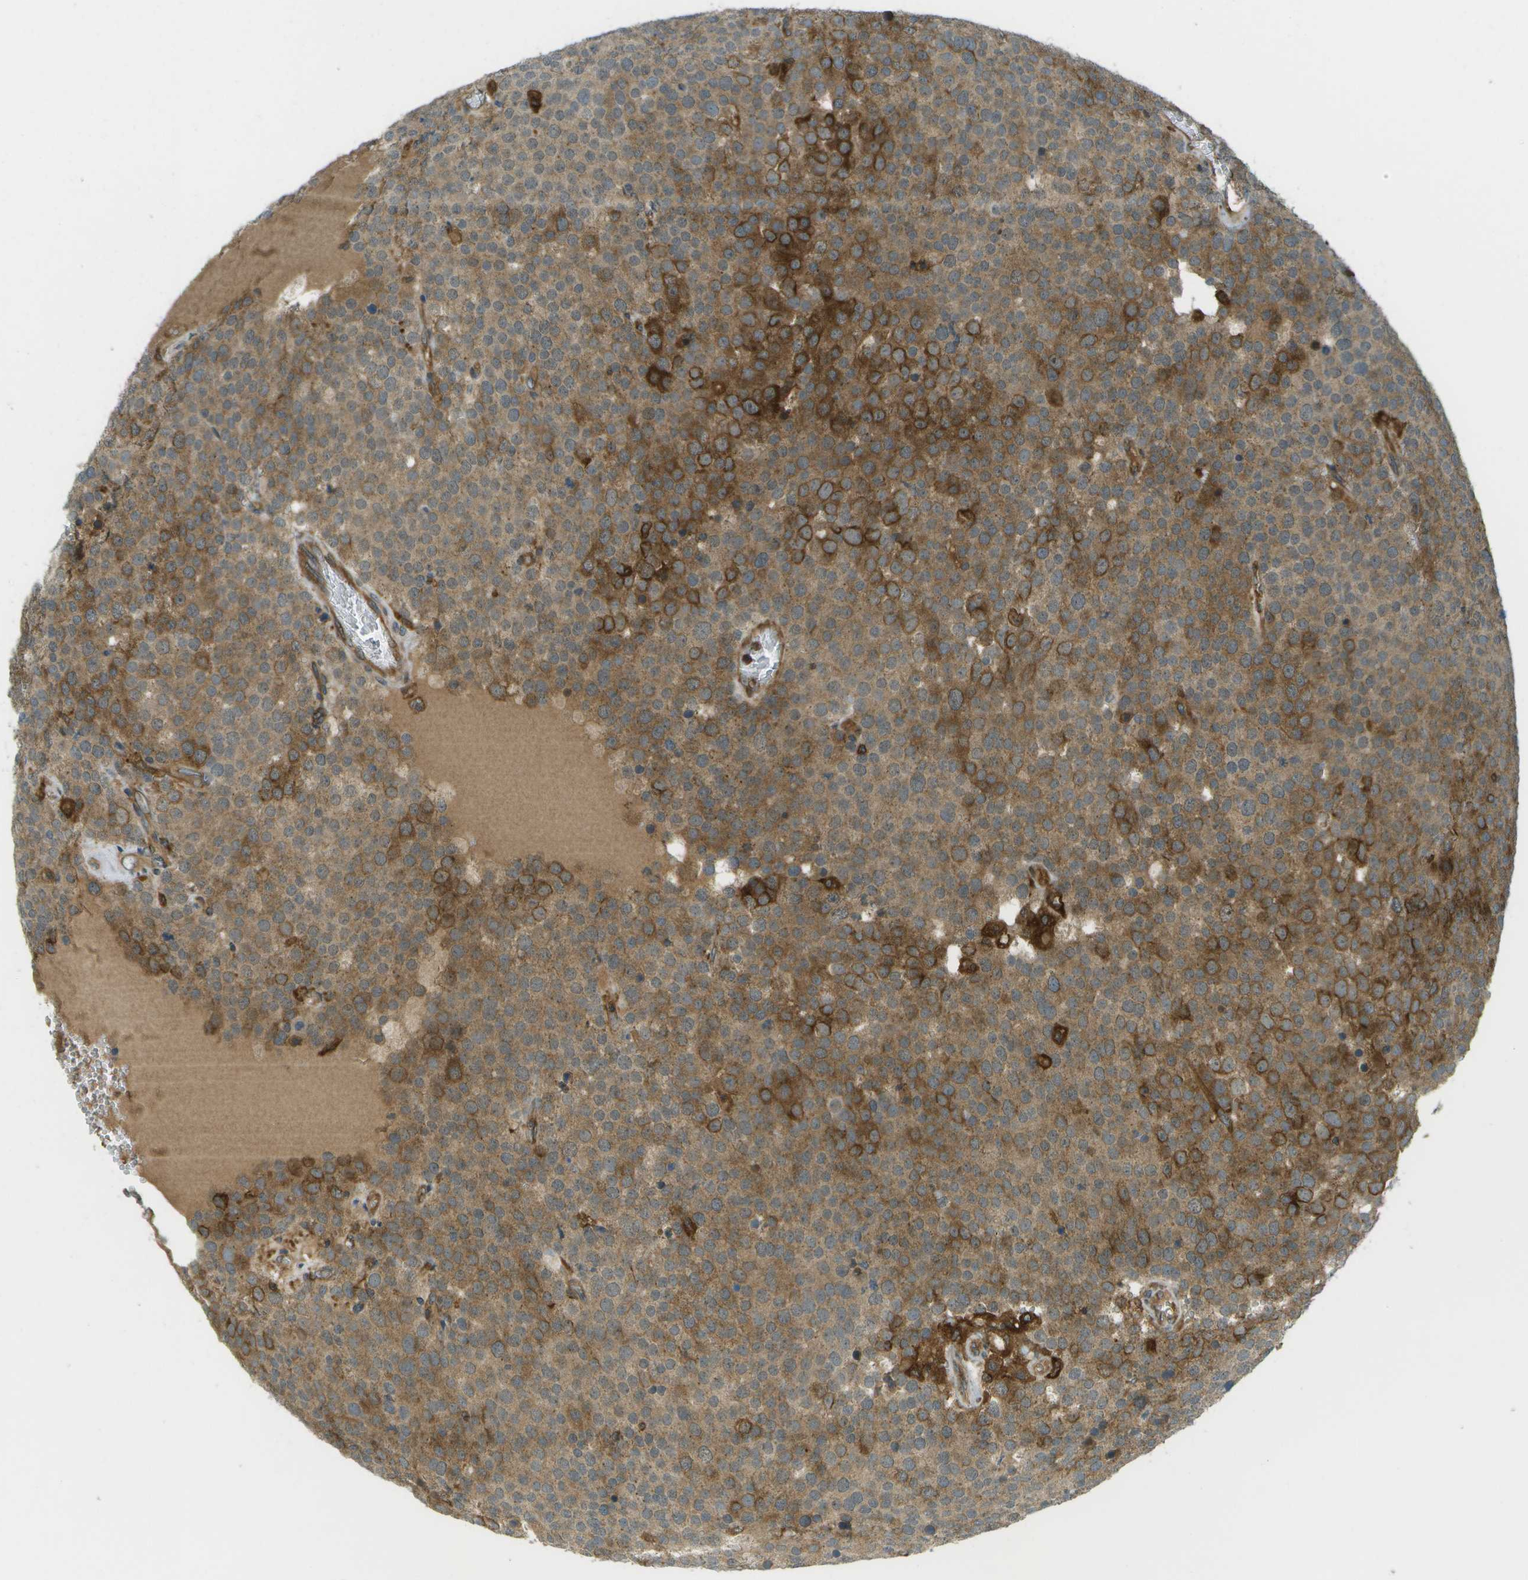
{"staining": {"intensity": "moderate", "quantity": ">75%", "location": "cytoplasmic/membranous"}, "tissue": "testis cancer", "cell_type": "Tumor cells", "image_type": "cancer", "snomed": [{"axis": "morphology", "description": "Normal tissue, NOS"}, {"axis": "morphology", "description": "Seminoma, NOS"}, {"axis": "topography", "description": "Testis"}], "caption": "Testis cancer was stained to show a protein in brown. There is medium levels of moderate cytoplasmic/membranous expression in about >75% of tumor cells.", "gene": "TMTC1", "patient": {"sex": "male", "age": 71}}